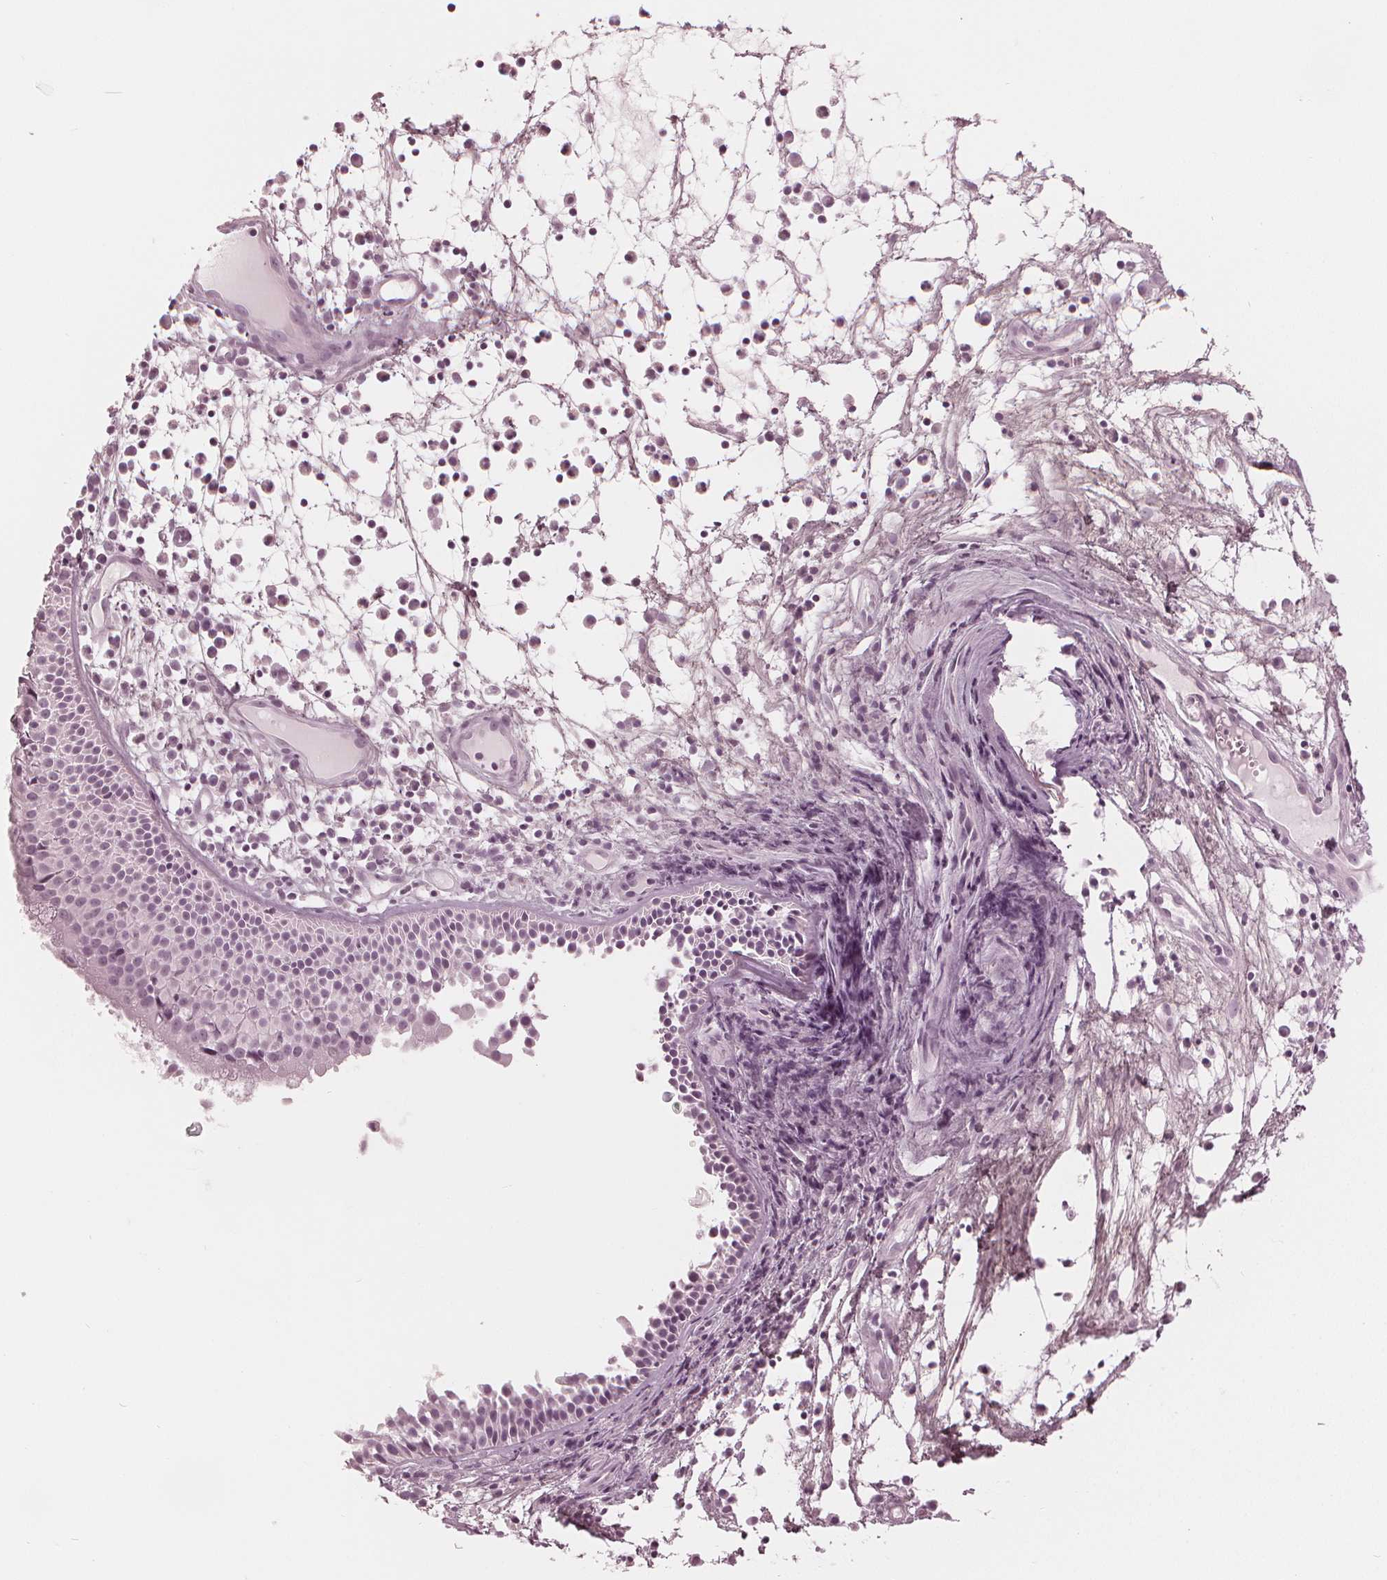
{"staining": {"intensity": "negative", "quantity": "none", "location": "none"}, "tissue": "nasopharynx", "cell_type": "Respiratory epithelial cells", "image_type": "normal", "snomed": [{"axis": "morphology", "description": "Normal tissue, NOS"}, {"axis": "topography", "description": "Nasopharynx"}], "caption": "Immunohistochemistry histopathology image of normal nasopharynx: human nasopharynx stained with DAB (3,3'-diaminobenzidine) displays no significant protein positivity in respiratory epithelial cells. Nuclei are stained in blue.", "gene": "PAEP", "patient": {"sex": "male", "age": 31}}